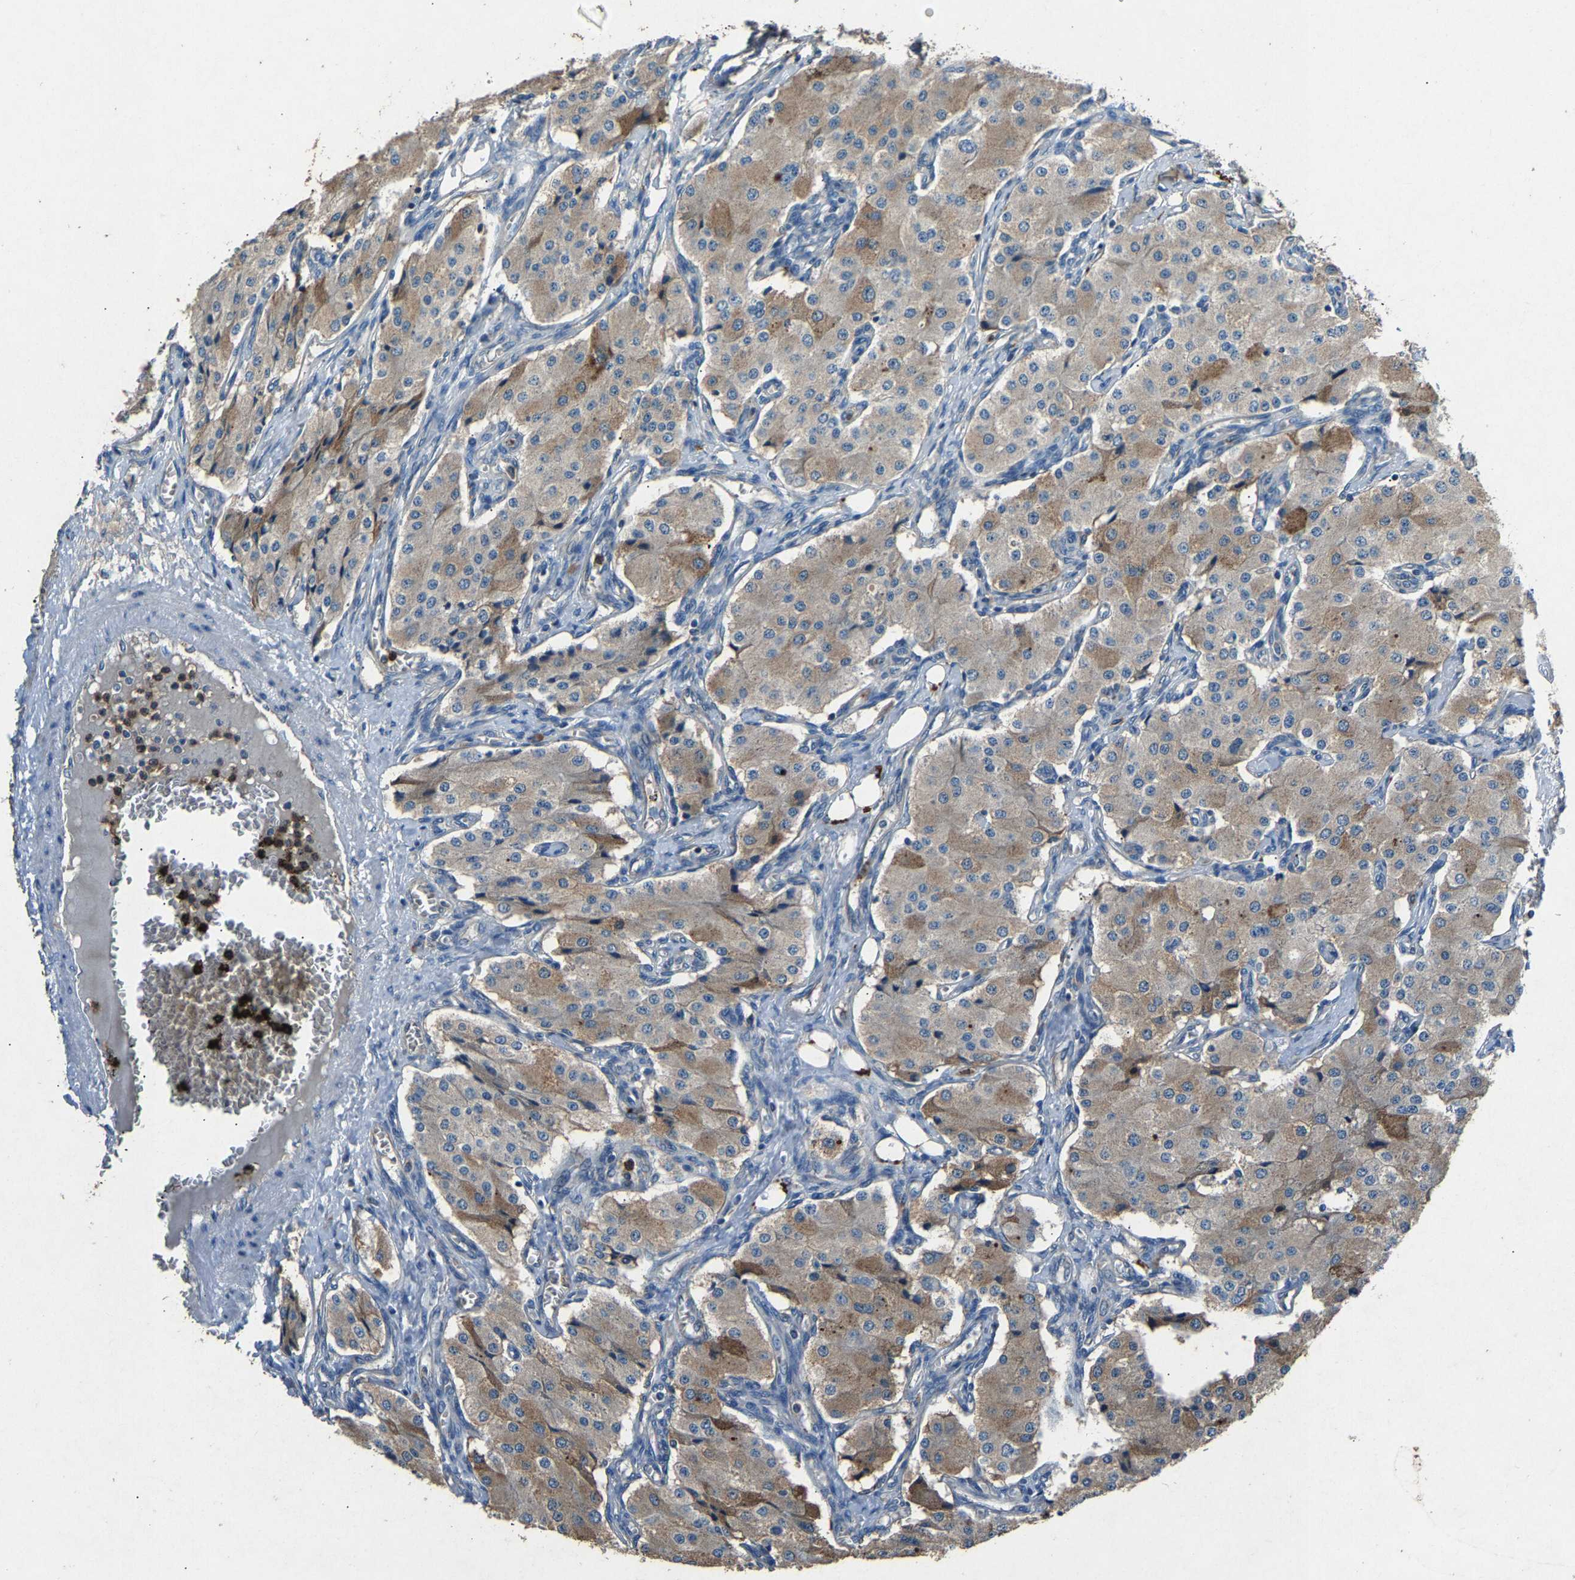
{"staining": {"intensity": "weak", "quantity": "<25%", "location": "cytoplasmic/membranous"}, "tissue": "carcinoid", "cell_type": "Tumor cells", "image_type": "cancer", "snomed": [{"axis": "morphology", "description": "Carcinoid, malignant, NOS"}, {"axis": "topography", "description": "Colon"}], "caption": "This is an immunohistochemistry (IHC) micrograph of carcinoid. There is no staining in tumor cells.", "gene": "PPID", "patient": {"sex": "female", "age": 52}}